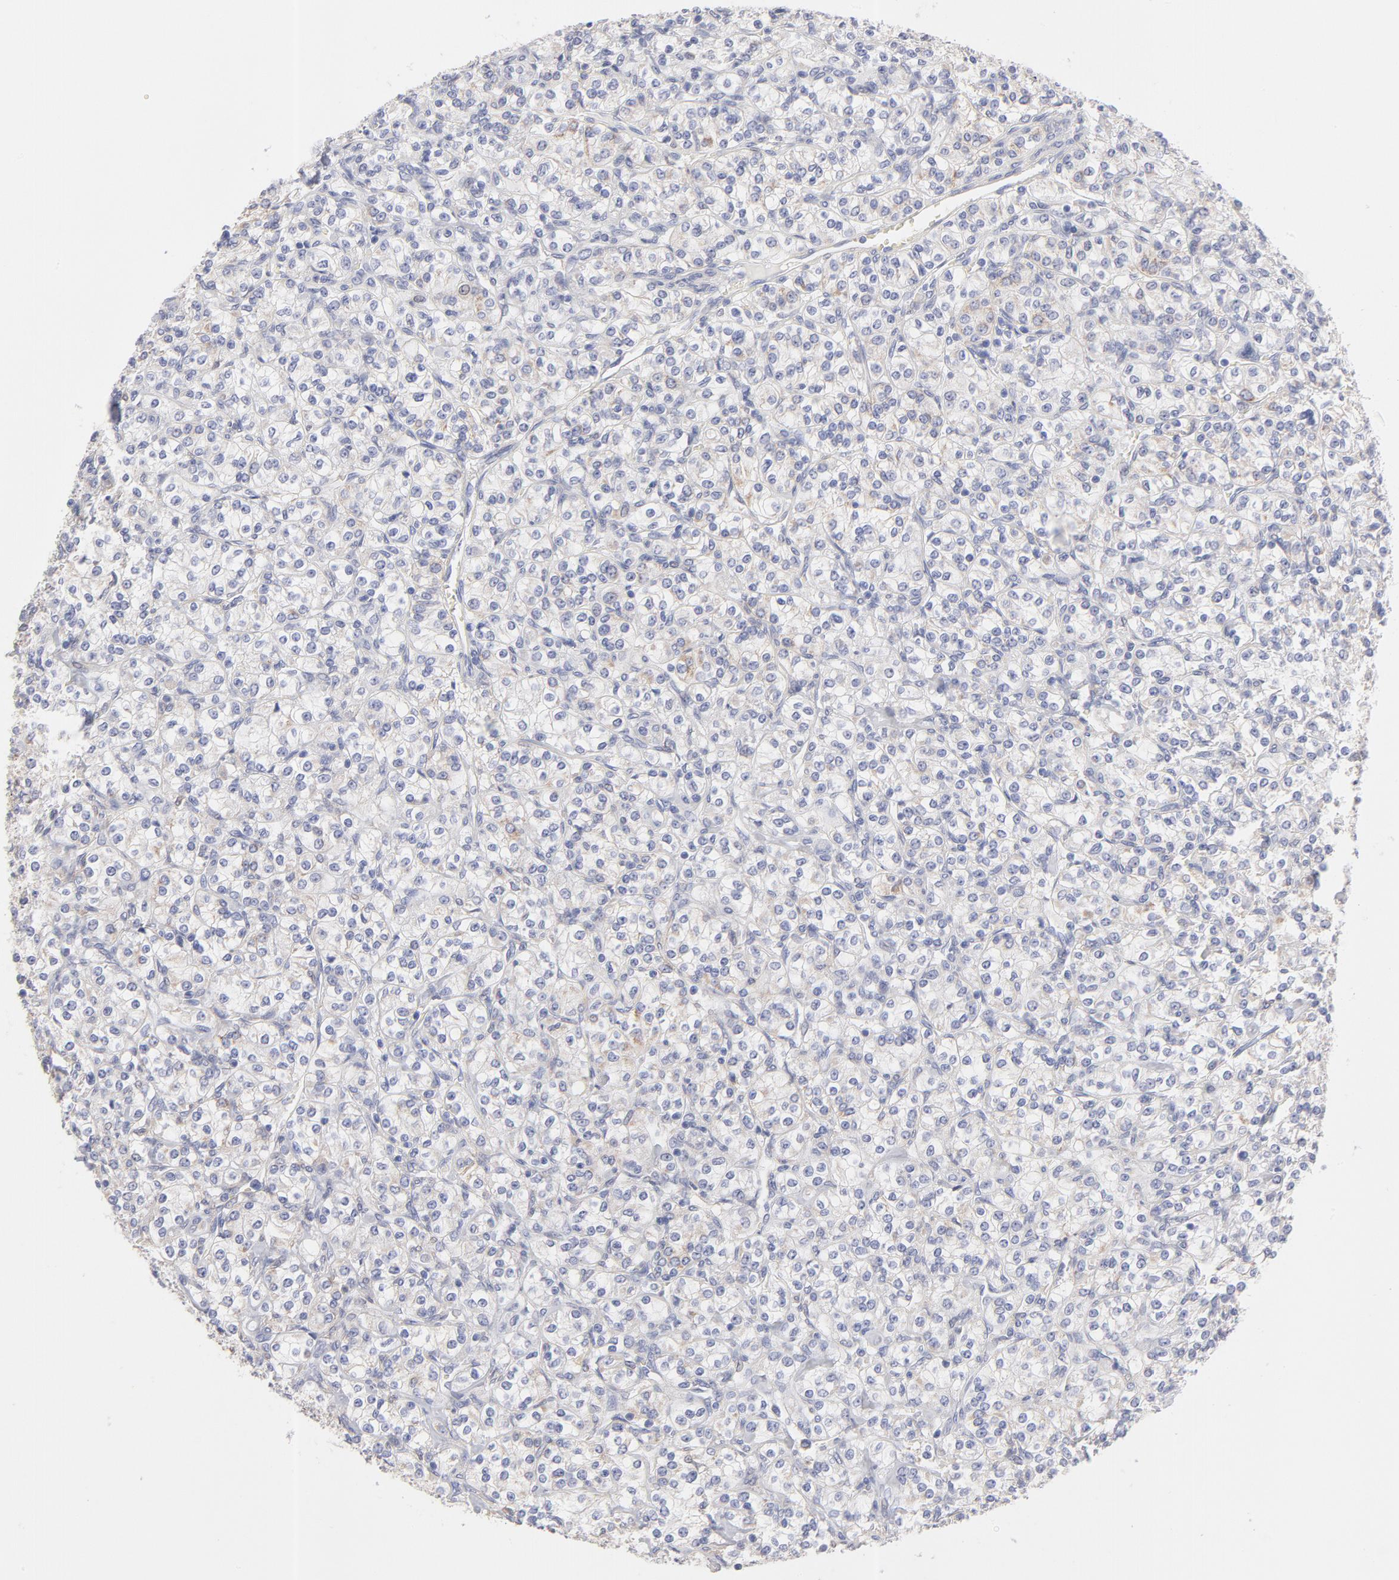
{"staining": {"intensity": "negative", "quantity": "none", "location": "none"}, "tissue": "renal cancer", "cell_type": "Tumor cells", "image_type": "cancer", "snomed": [{"axis": "morphology", "description": "Adenocarcinoma, NOS"}, {"axis": "topography", "description": "Kidney"}], "caption": "Immunohistochemistry (IHC) photomicrograph of neoplastic tissue: renal cancer (adenocarcinoma) stained with DAB (3,3'-diaminobenzidine) shows no significant protein staining in tumor cells.", "gene": "TST", "patient": {"sex": "male", "age": 77}}